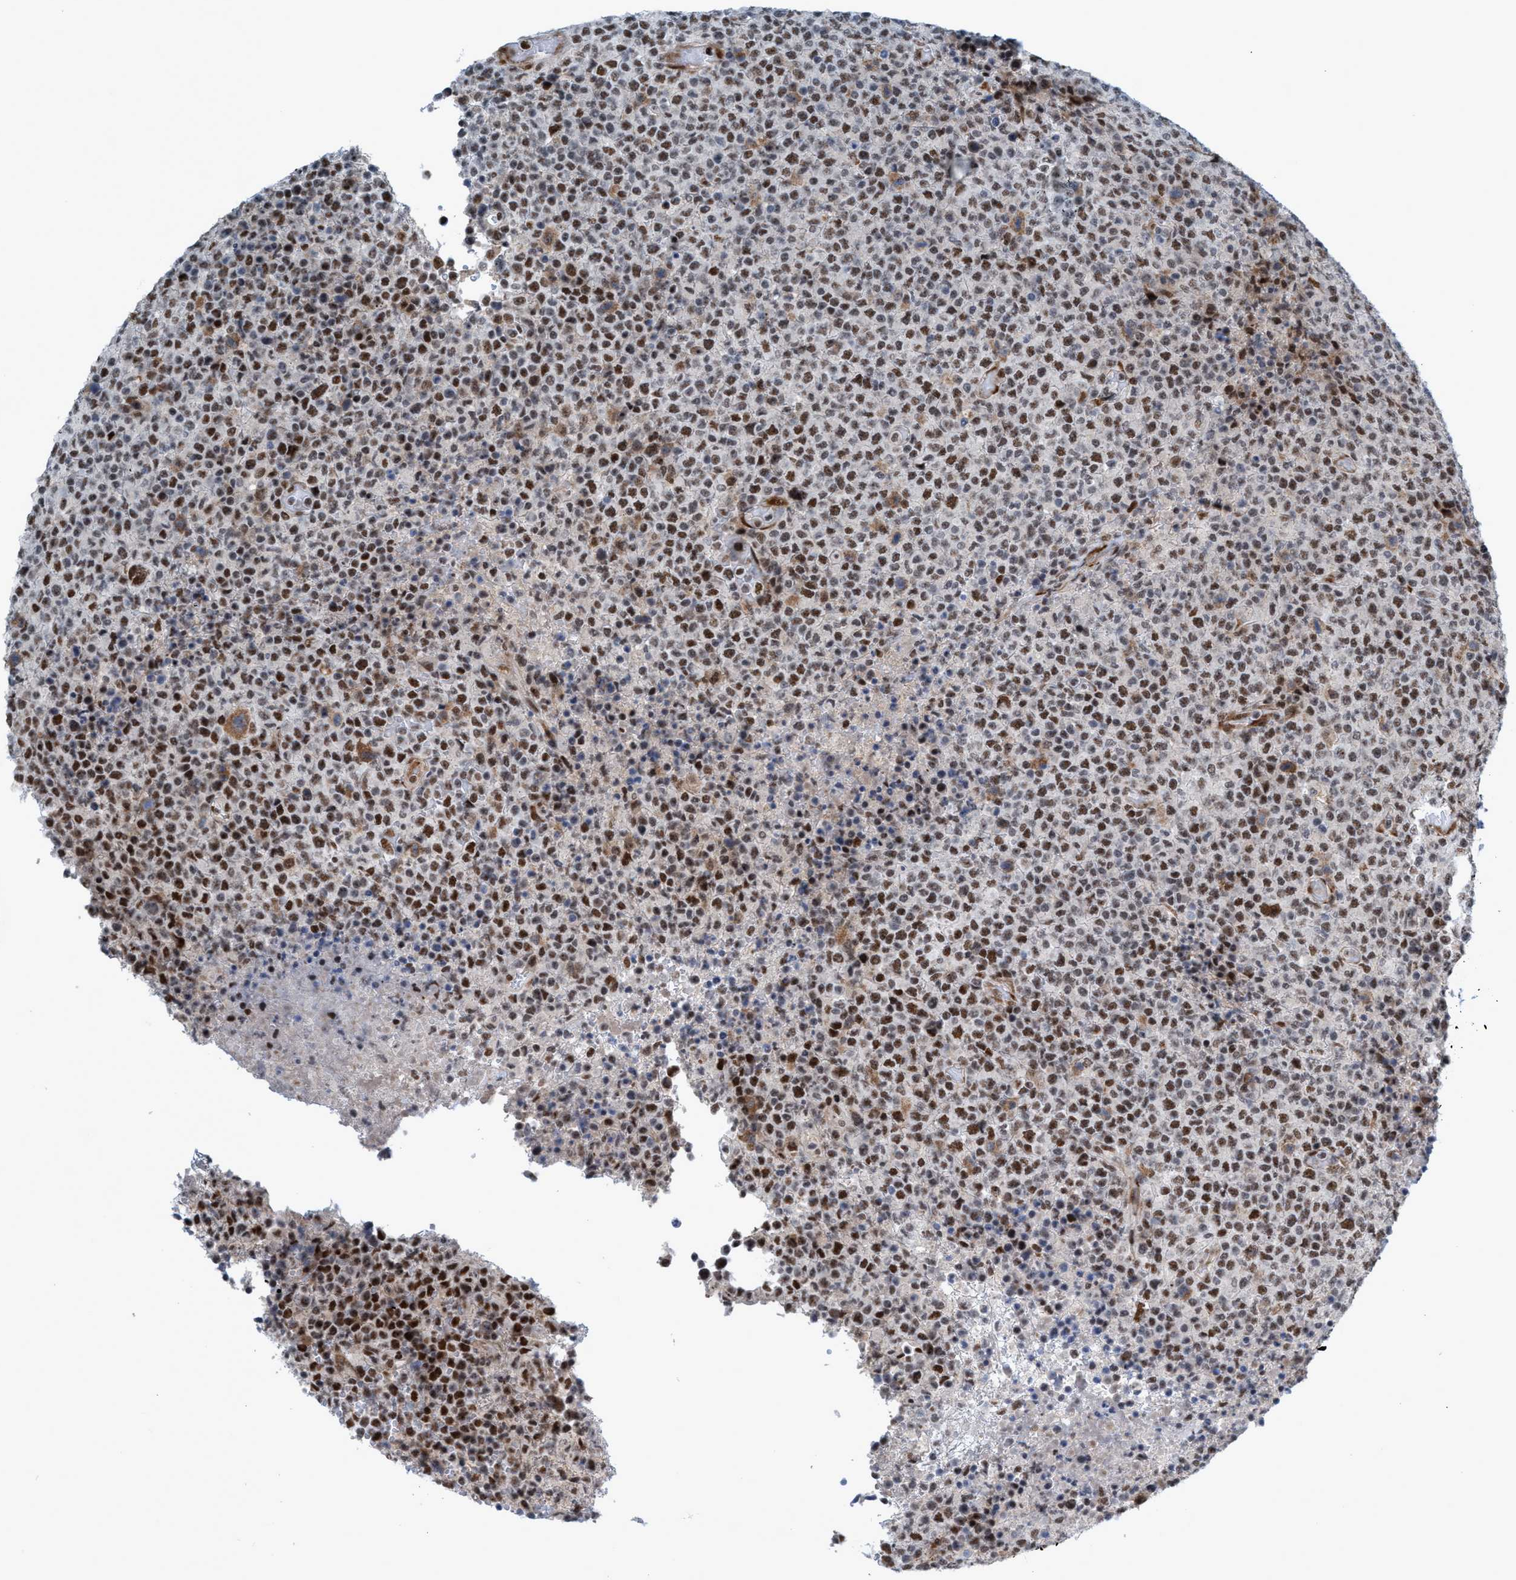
{"staining": {"intensity": "moderate", "quantity": ">75%", "location": "nuclear"}, "tissue": "lymphoma", "cell_type": "Tumor cells", "image_type": "cancer", "snomed": [{"axis": "morphology", "description": "Malignant lymphoma, non-Hodgkin's type, High grade"}, {"axis": "topography", "description": "Lymph node"}], "caption": "Human lymphoma stained with a protein marker exhibits moderate staining in tumor cells.", "gene": "CWC27", "patient": {"sex": "male", "age": 13}}